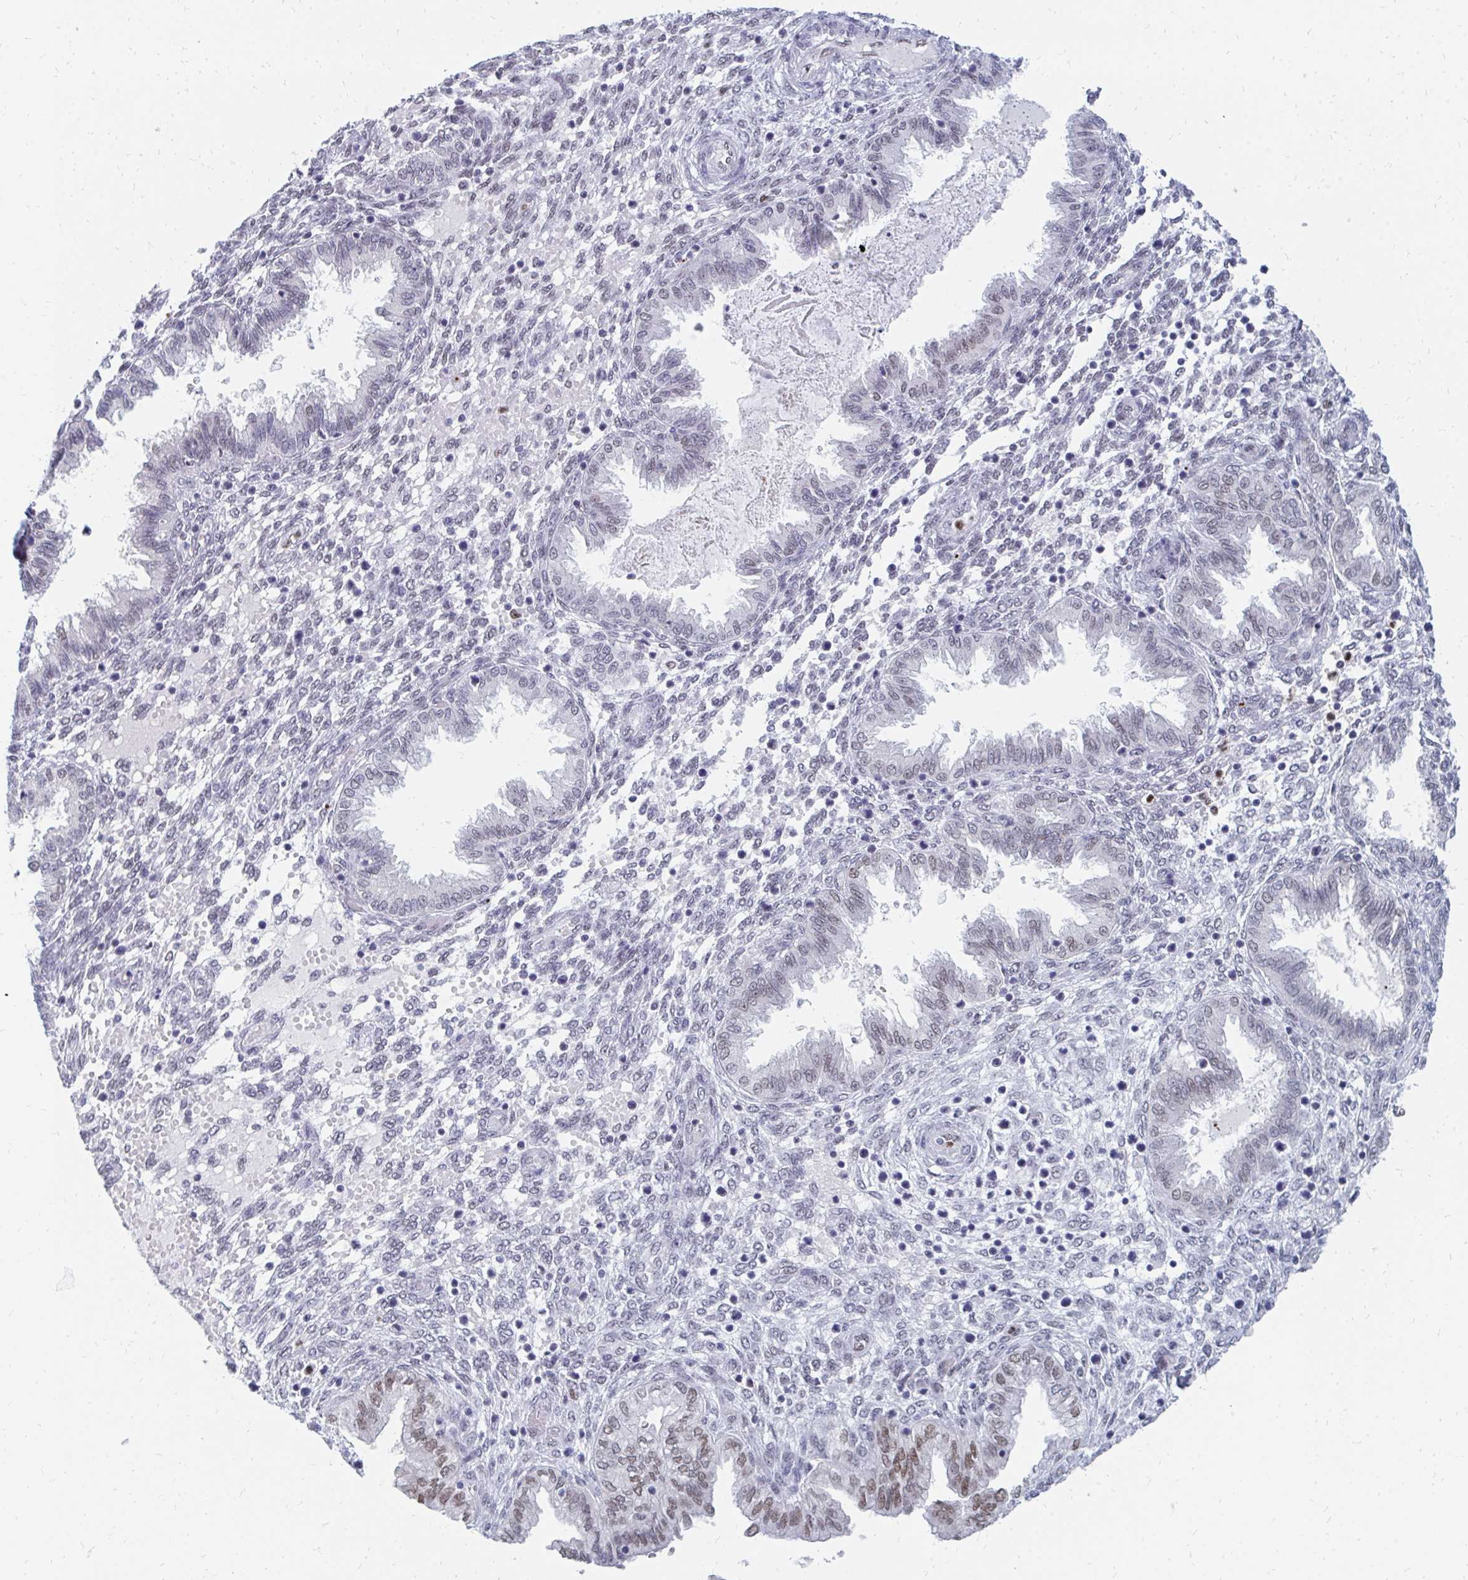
{"staining": {"intensity": "negative", "quantity": "none", "location": "none"}, "tissue": "endometrium", "cell_type": "Cells in endometrial stroma", "image_type": "normal", "snomed": [{"axis": "morphology", "description": "Normal tissue, NOS"}, {"axis": "topography", "description": "Endometrium"}], "caption": "An immunohistochemistry (IHC) micrograph of normal endometrium is shown. There is no staining in cells in endometrial stroma of endometrium.", "gene": "PLK3", "patient": {"sex": "female", "age": 33}}